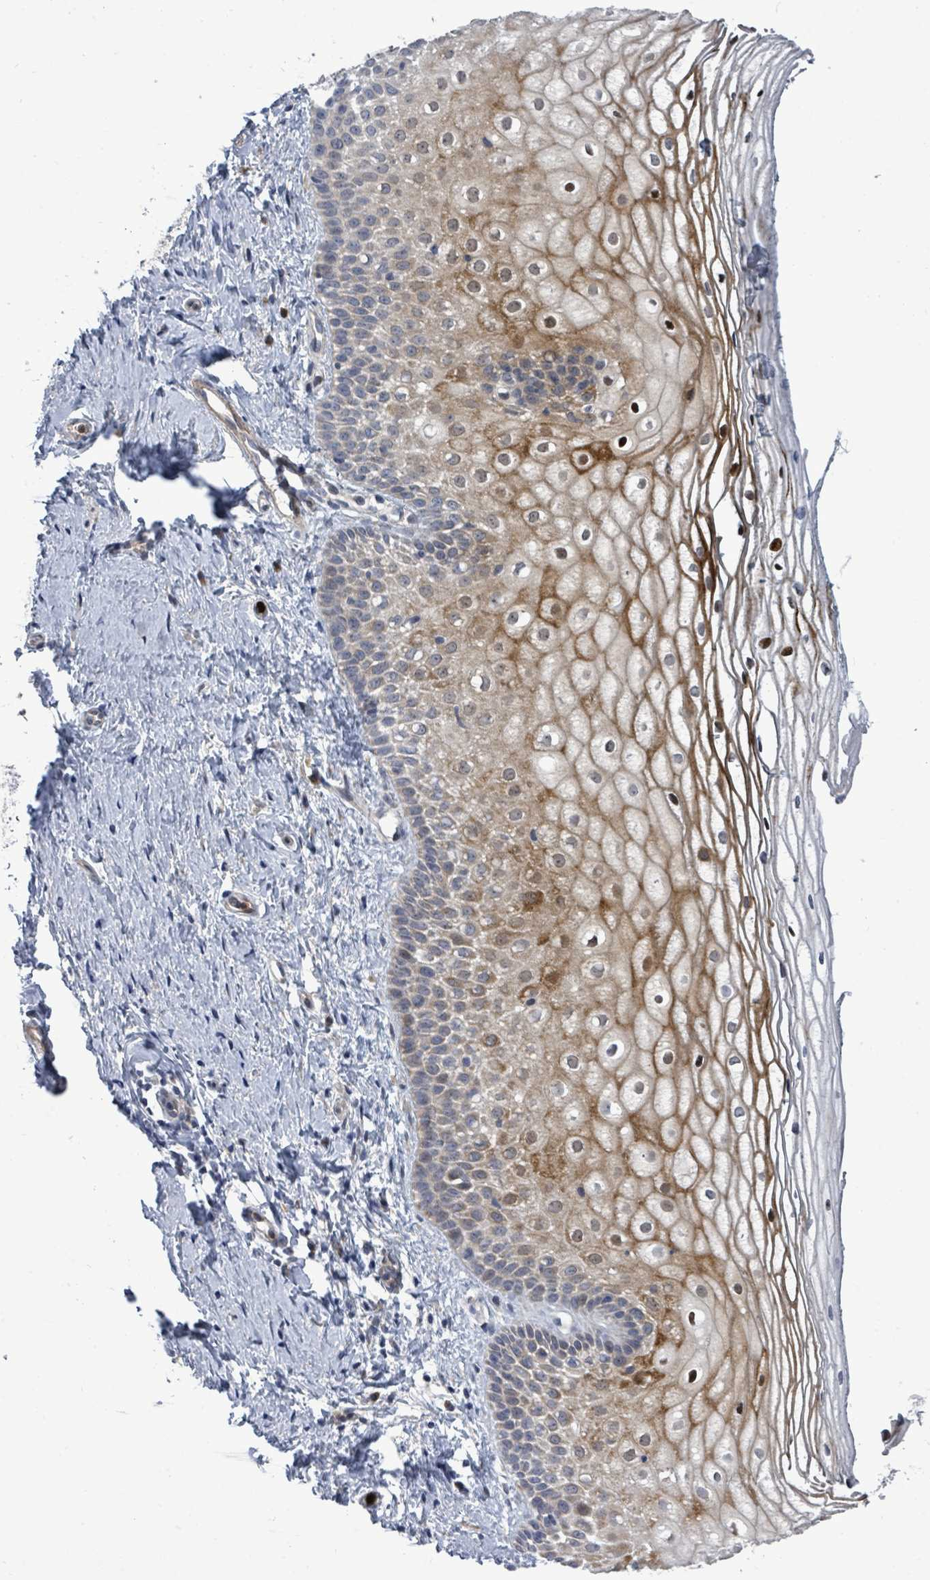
{"staining": {"intensity": "strong", "quantity": "25%-75%", "location": "cytoplasmic/membranous,nuclear"}, "tissue": "vagina", "cell_type": "Squamous epithelial cells", "image_type": "normal", "snomed": [{"axis": "morphology", "description": "Normal tissue, NOS"}, {"axis": "topography", "description": "Vagina"}], "caption": "This is a histology image of immunohistochemistry (IHC) staining of benign vagina, which shows strong staining in the cytoplasmic/membranous,nuclear of squamous epithelial cells.", "gene": "SAR1A", "patient": {"sex": "female", "age": 56}}